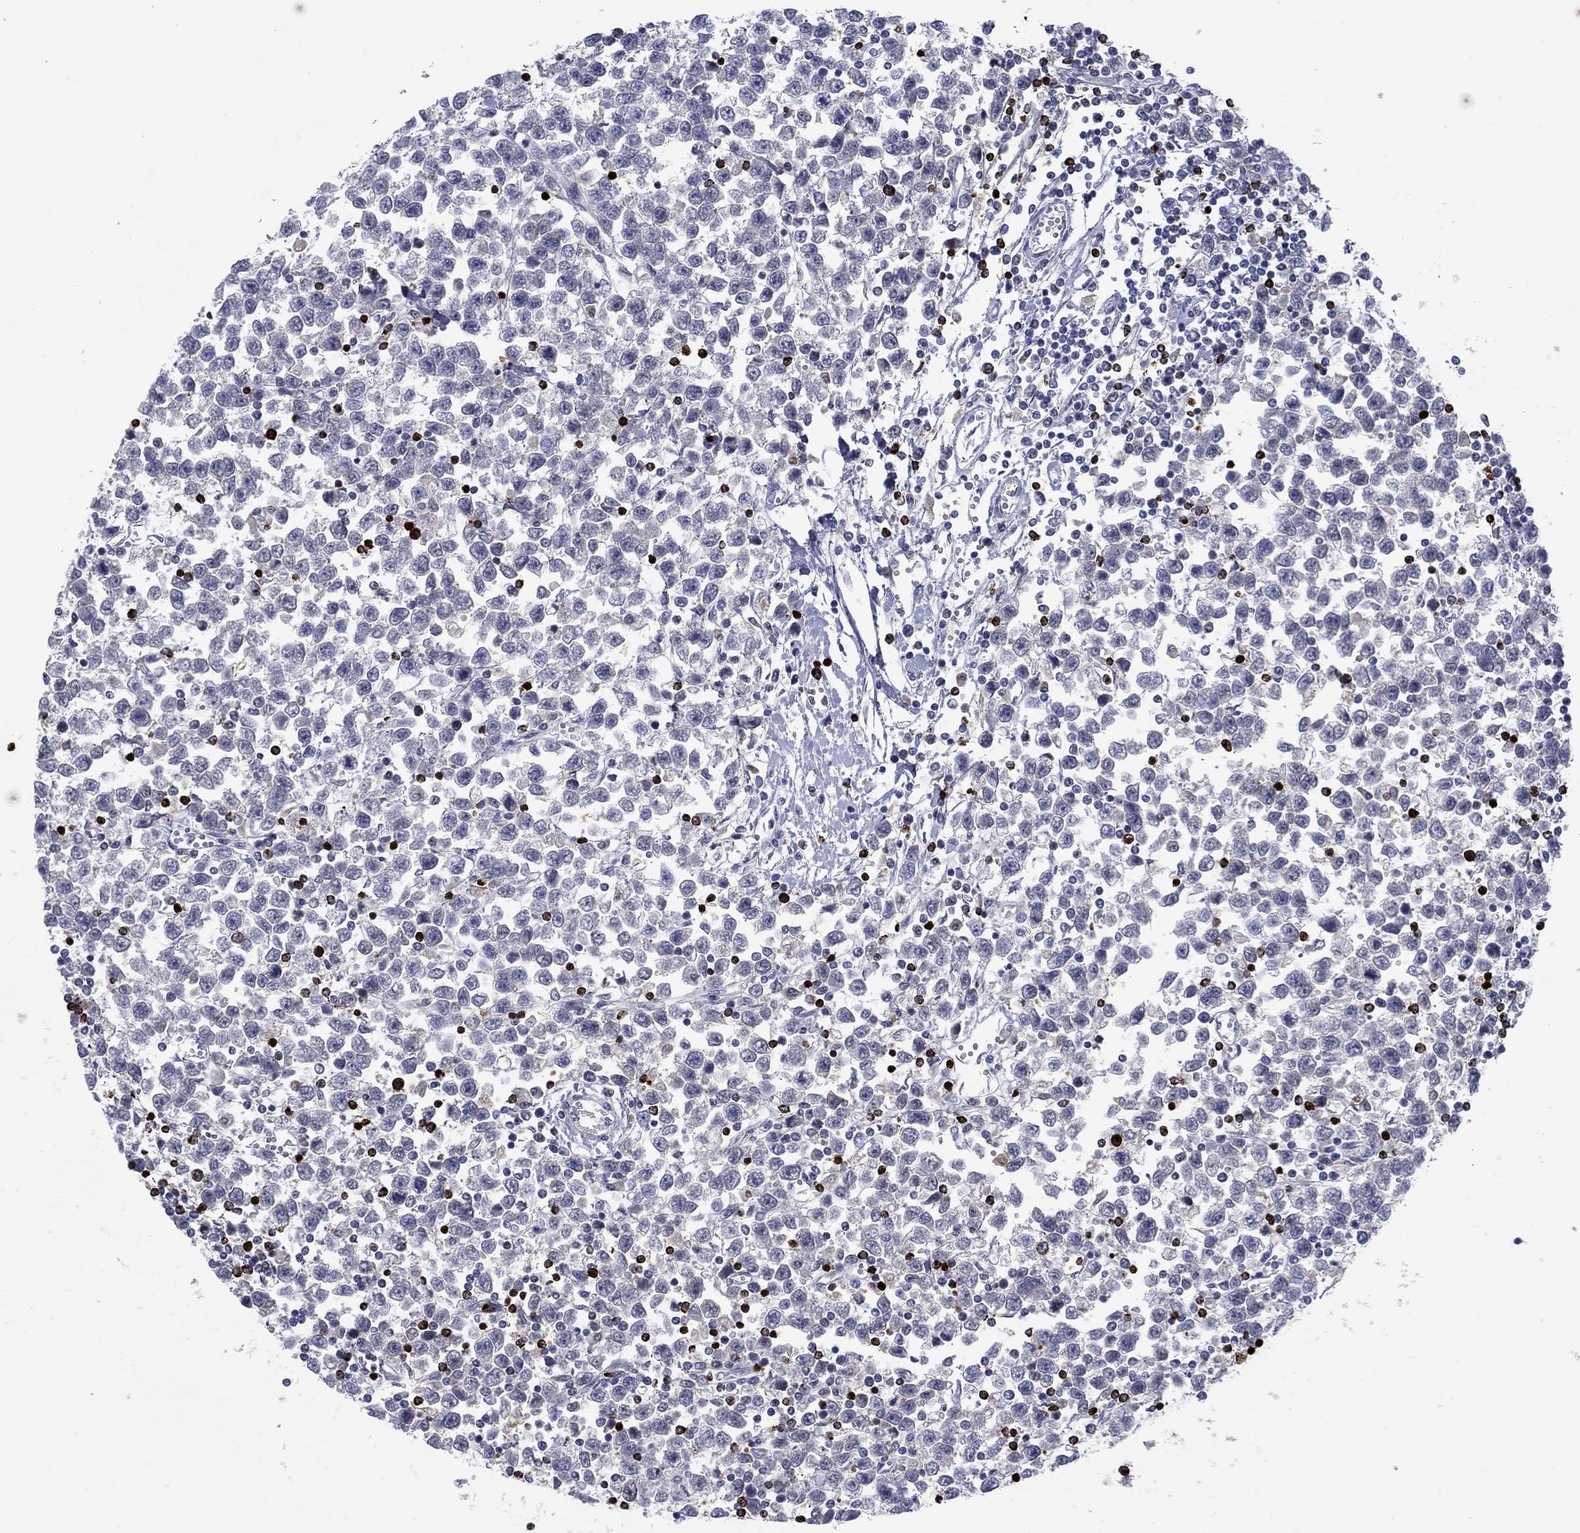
{"staining": {"intensity": "negative", "quantity": "none", "location": "none"}, "tissue": "testis cancer", "cell_type": "Tumor cells", "image_type": "cancer", "snomed": [{"axis": "morphology", "description": "Seminoma, NOS"}, {"axis": "topography", "description": "Testis"}], "caption": "There is no significant expression in tumor cells of testis seminoma.", "gene": "GZMA", "patient": {"sex": "male", "age": 34}}